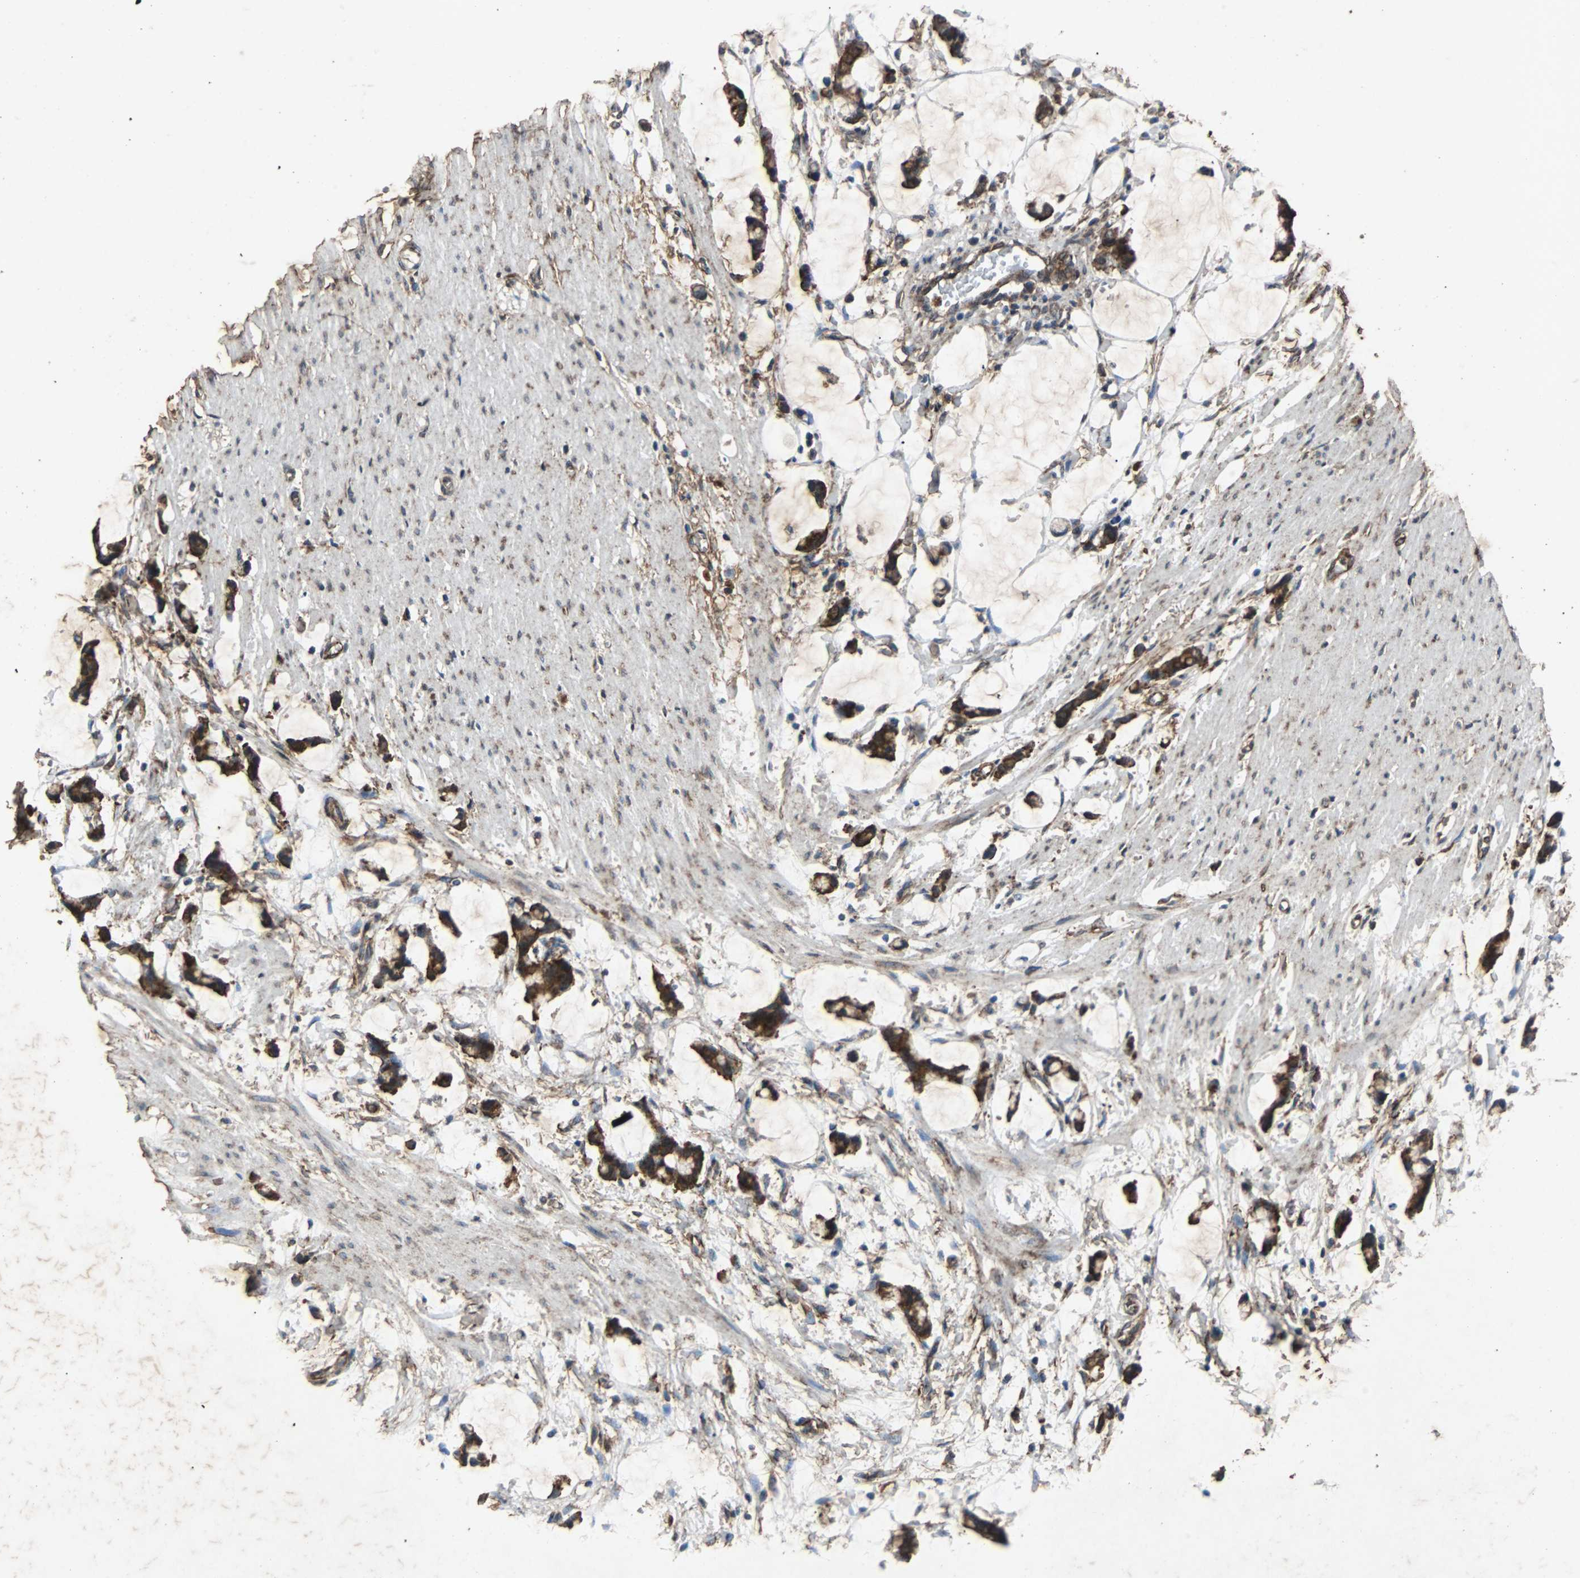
{"staining": {"intensity": "strong", "quantity": ">75%", "location": "cytoplasmic/membranous"}, "tissue": "colorectal cancer", "cell_type": "Tumor cells", "image_type": "cancer", "snomed": [{"axis": "morphology", "description": "Adenocarcinoma, NOS"}, {"axis": "topography", "description": "Colon"}], "caption": "Colorectal adenocarcinoma was stained to show a protein in brown. There is high levels of strong cytoplasmic/membranous expression in about >75% of tumor cells. (Stains: DAB in brown, nuclei in blue, Microscopy: brightfield microscopy at high magnification).", "gene": "NAA10", "patient": {"sex": "male", "age": 14}}